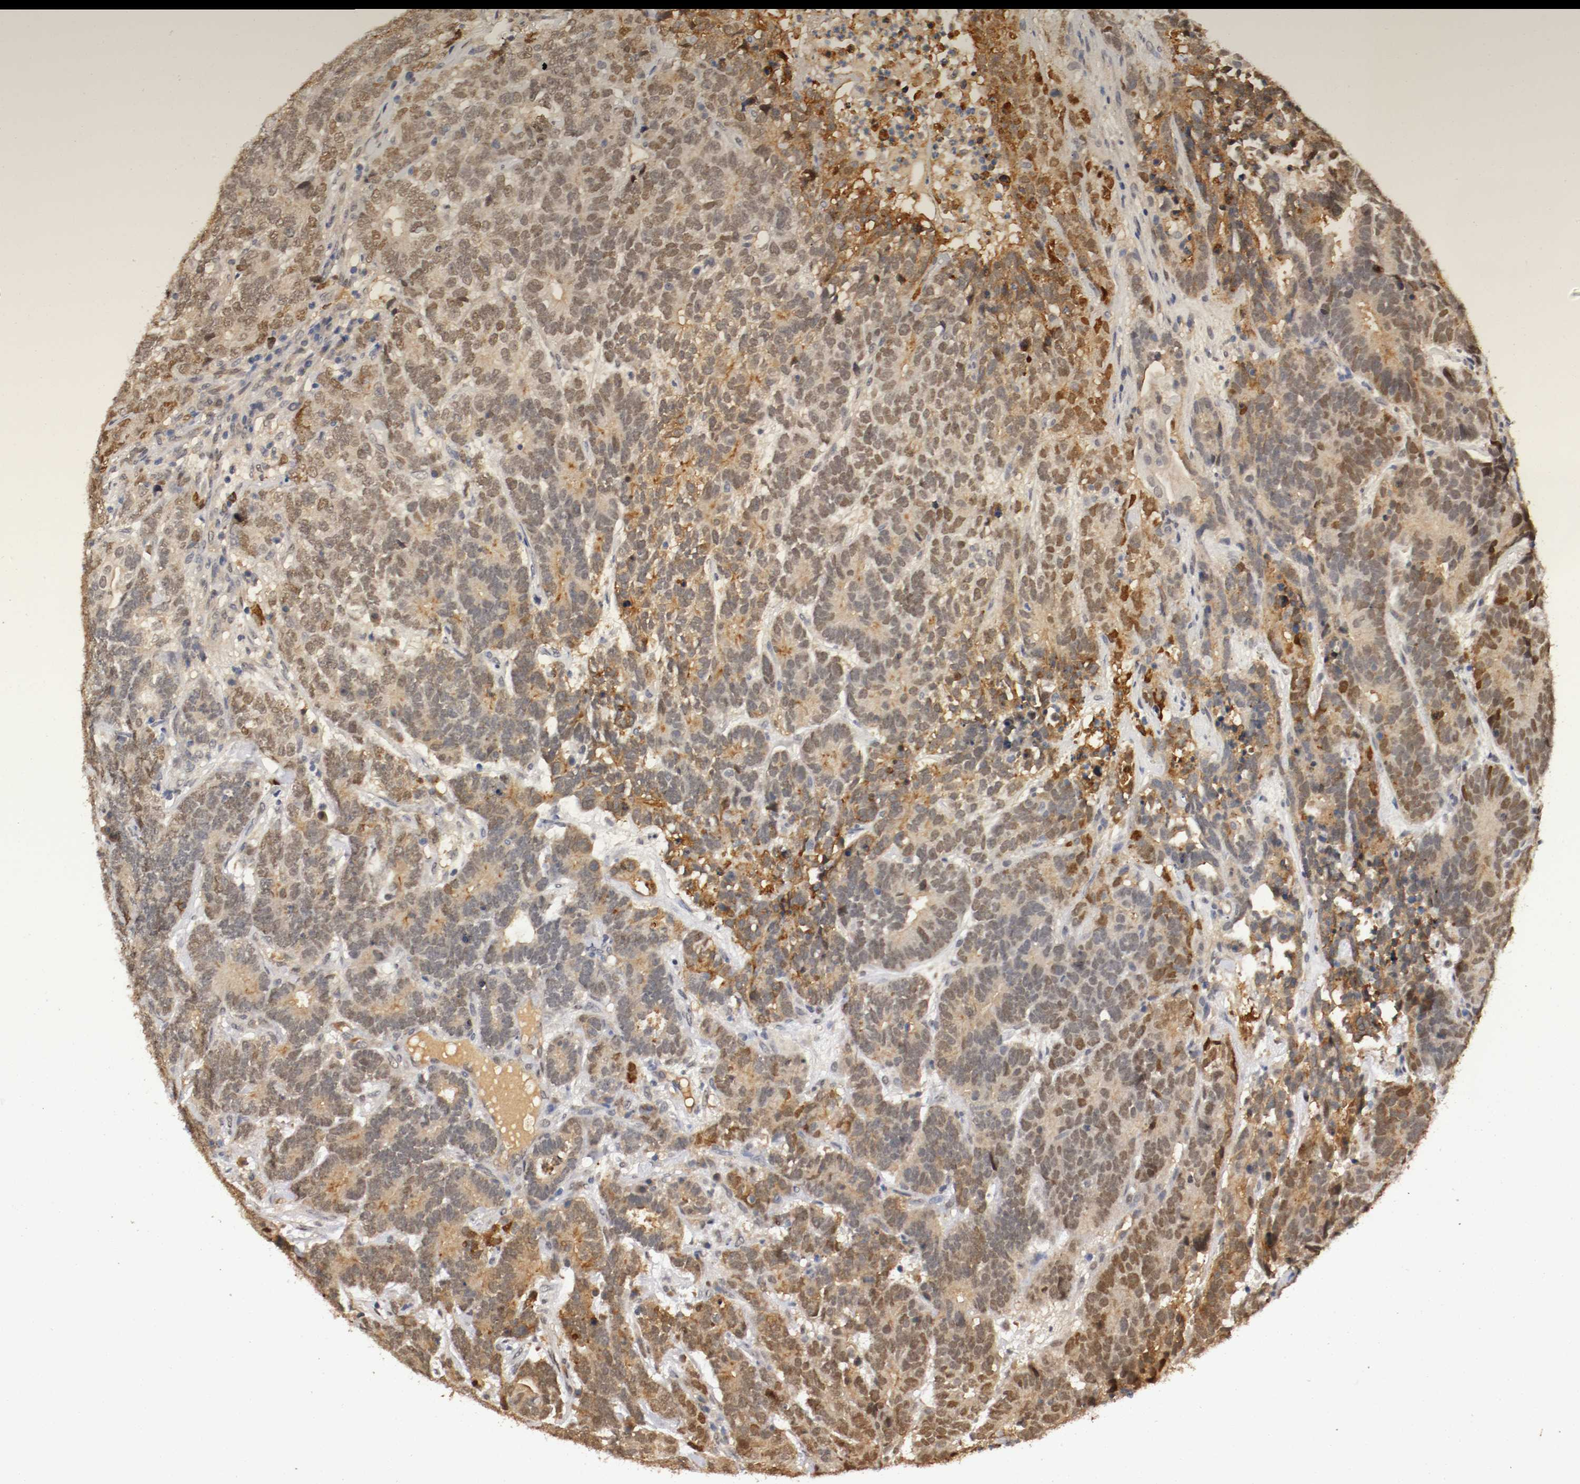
{"staining": {"intensity": "moderate", "quantity": ">75%", "location": "cytoplasmic/membranous,nuclear"}, "tissue": "testis cancer", "cell_type": "Tumor cells", "image_type": "cancer", "snomed": [{"axis": "morphology", "description": "Carcinoma, Embryonal, NOS"}, {"axis": "topography", "description": "Testis"}], "caption": "An IHC micrograph of tumor tissue is shown. Protein staining in brown shows moderate cytoplasmic/membranous and nuclear positivity in testis cancer within tumor cells.", "gene": "DNMT3B", "patient": {"sex": "male", "age": 26}}